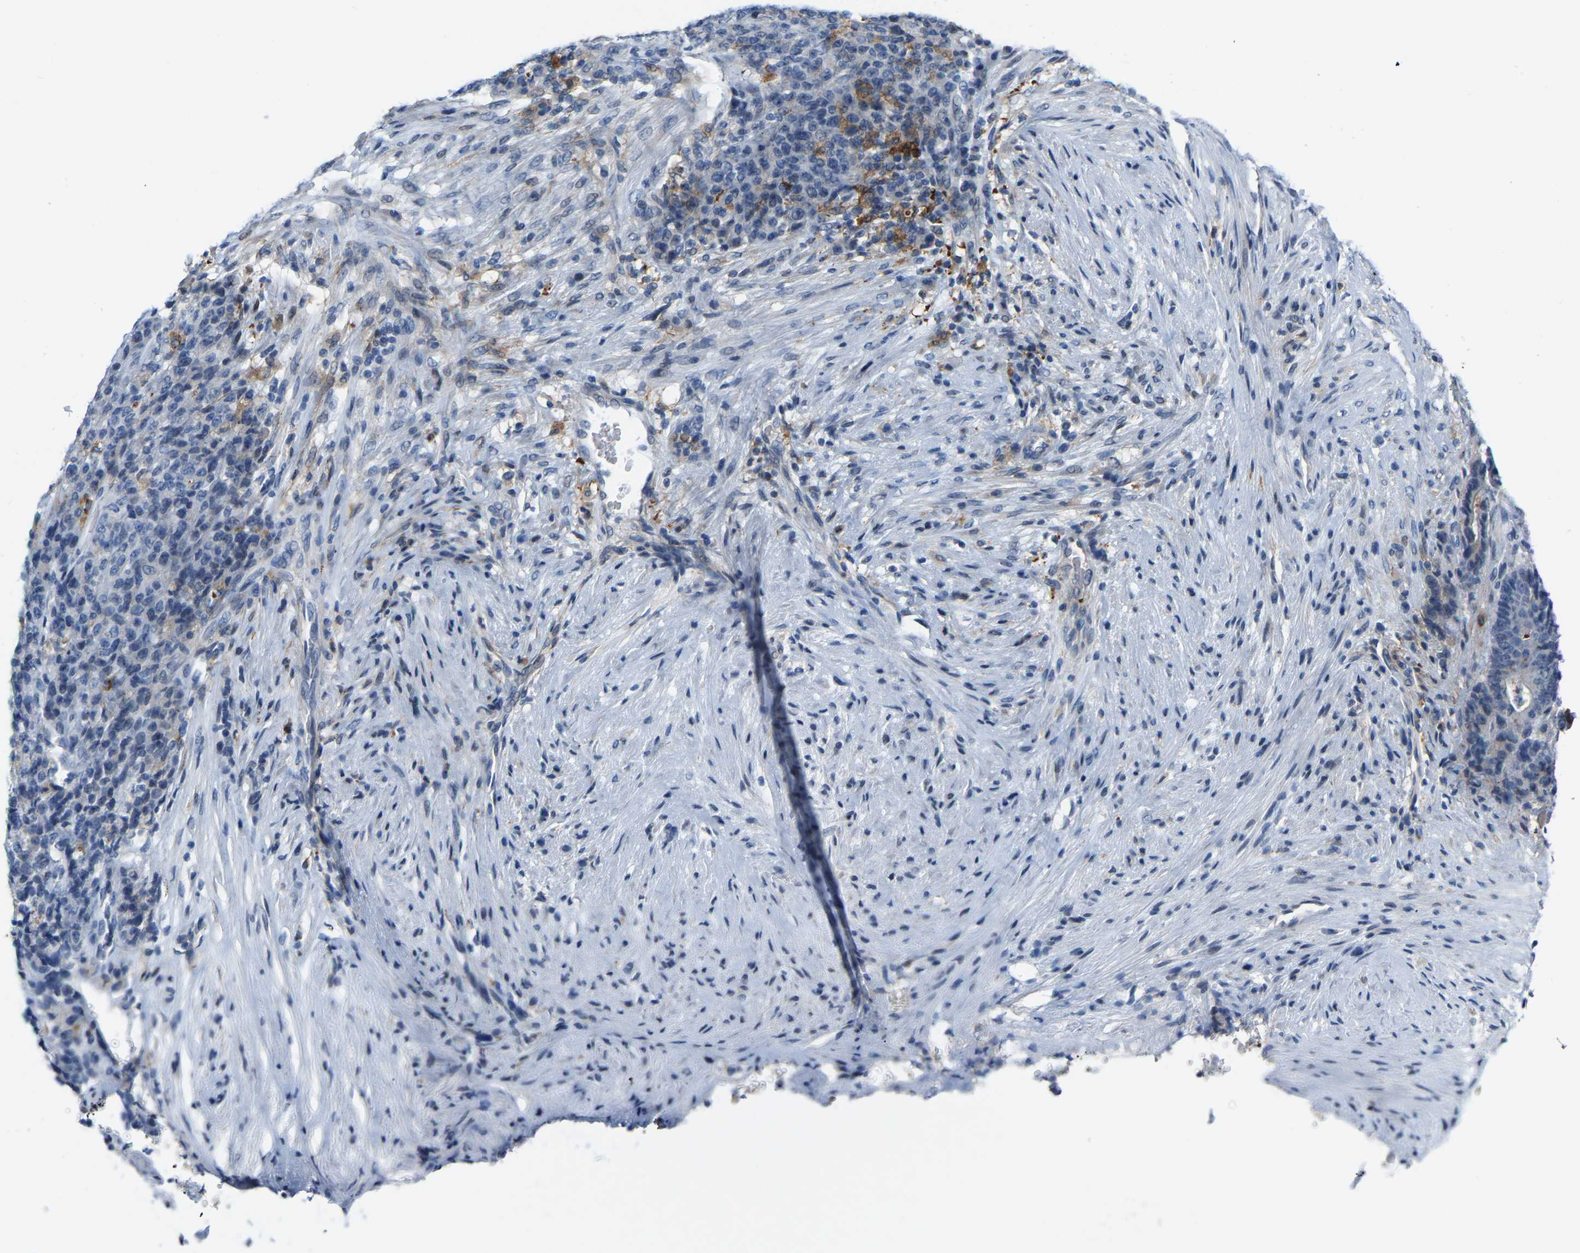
{"staining": {"intensity": "negative", "quantity": "none", "location": "none"}, "tissue": "stomach cancer", "cell_type": "Tumor cells", "image_type": "cancer", "snomed": [{"axis": "morphology", "description": "Adenocarcinoma, NOS"}, {"axis": "topography", "description": "Stomach"}], "caption": "Tumor cells are negative for protein expression in human stomach adenocarcinoma.", "gene": "ABTB2", "patient": {"sex": "female", "age": 73}}